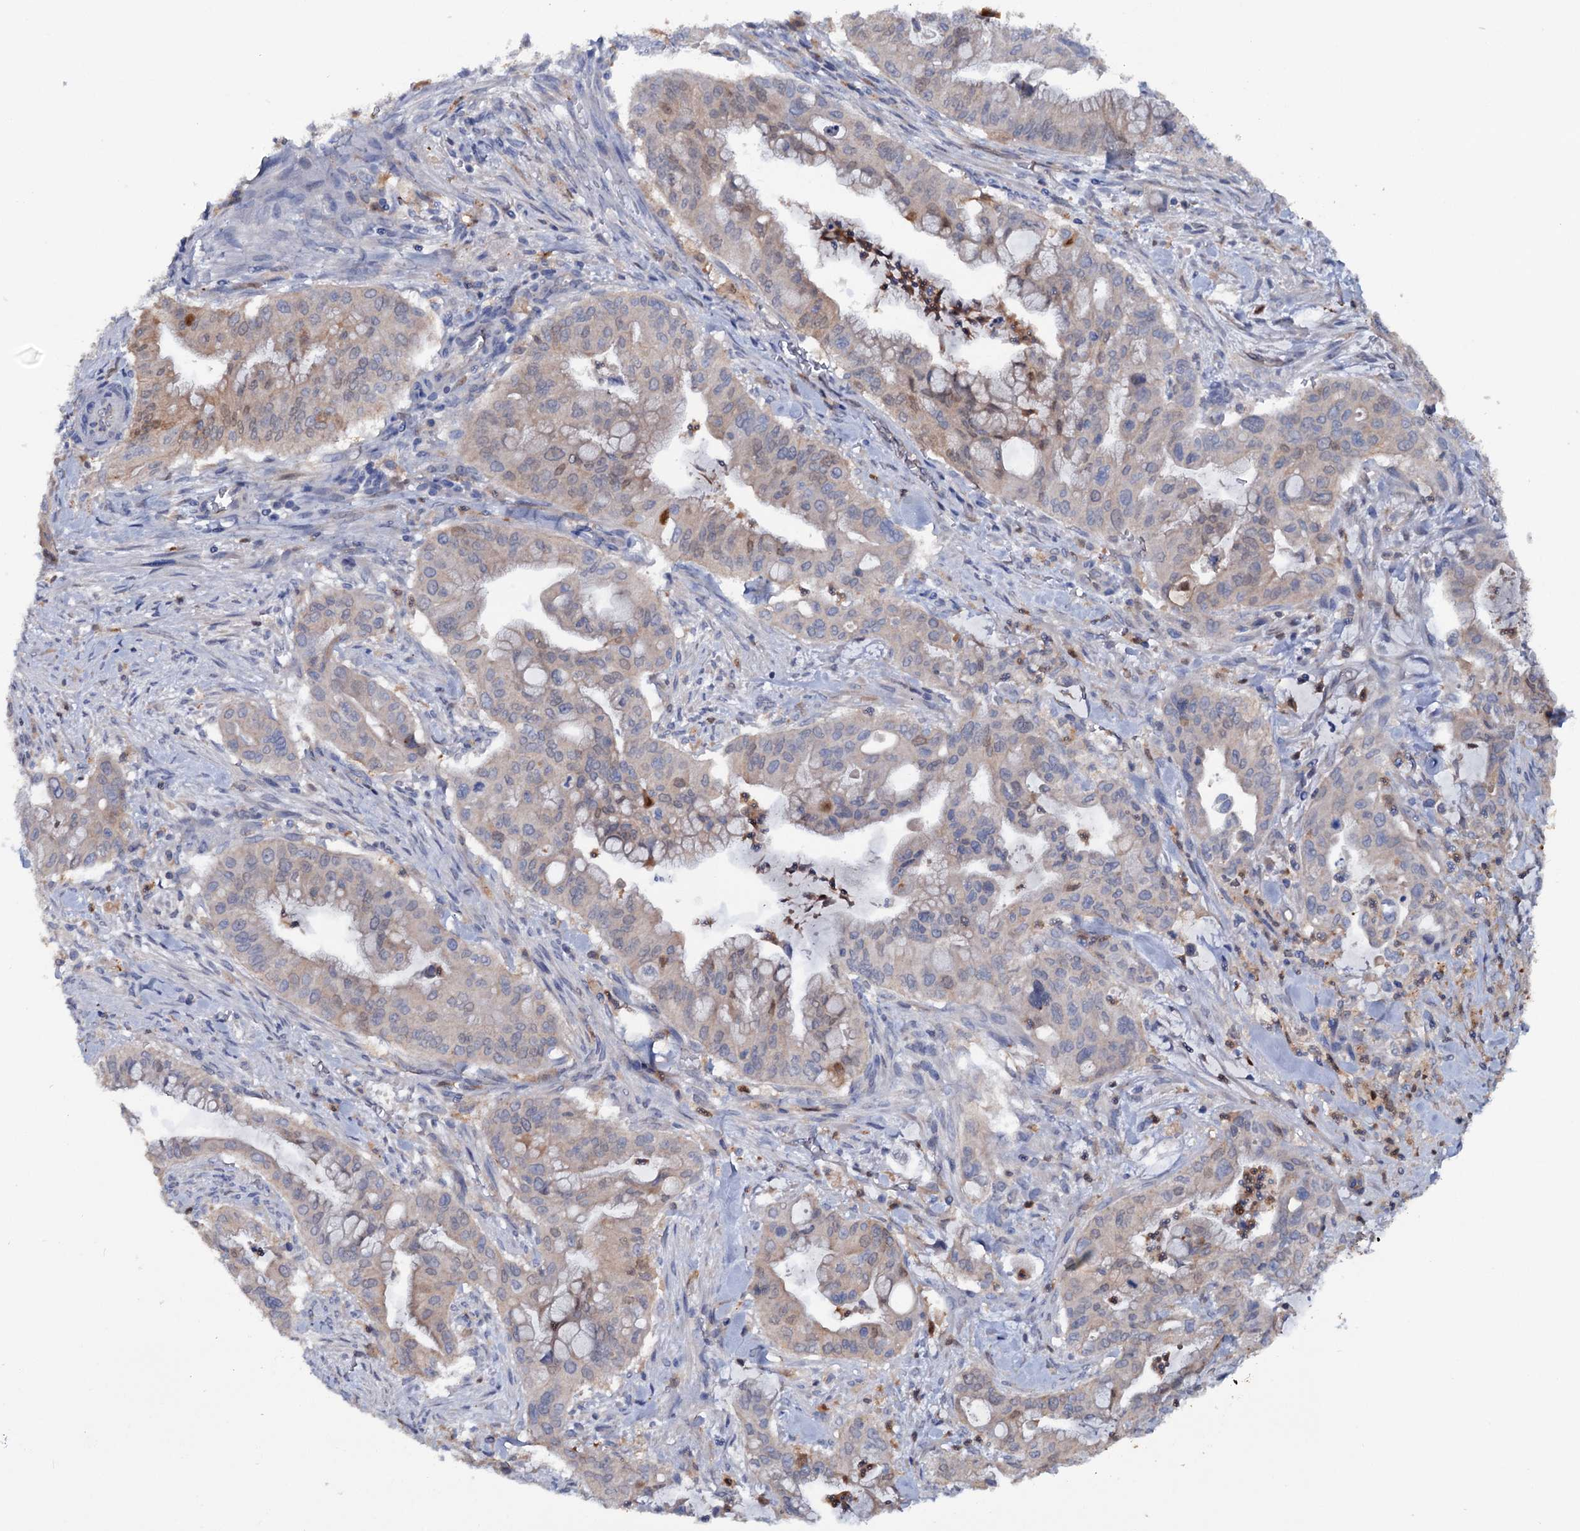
{"staining": {"intensity": "weak", "quantity": "<25%", "location": "cytoplasmic/membranous,nuclear"}, "tissue": "pancreatic cancer", "cell_type": "Tumor cells", "image_type": "cancer", "snomed": [{"axis": "morphology", "description": "Adenocarcinoma, NOS"}, {"axis": "topography", "description": "Pancreas"}], "caption": "Protein analysis of pancreatic cancer (adenocarcinoma) demonstrates no significant positivity in tumor cells. (Brightfield microscopy of DAB immunohistochemistry at high magnification).", "gene": "IL17RD", "patient": {"sex": "male", "age": 46}}